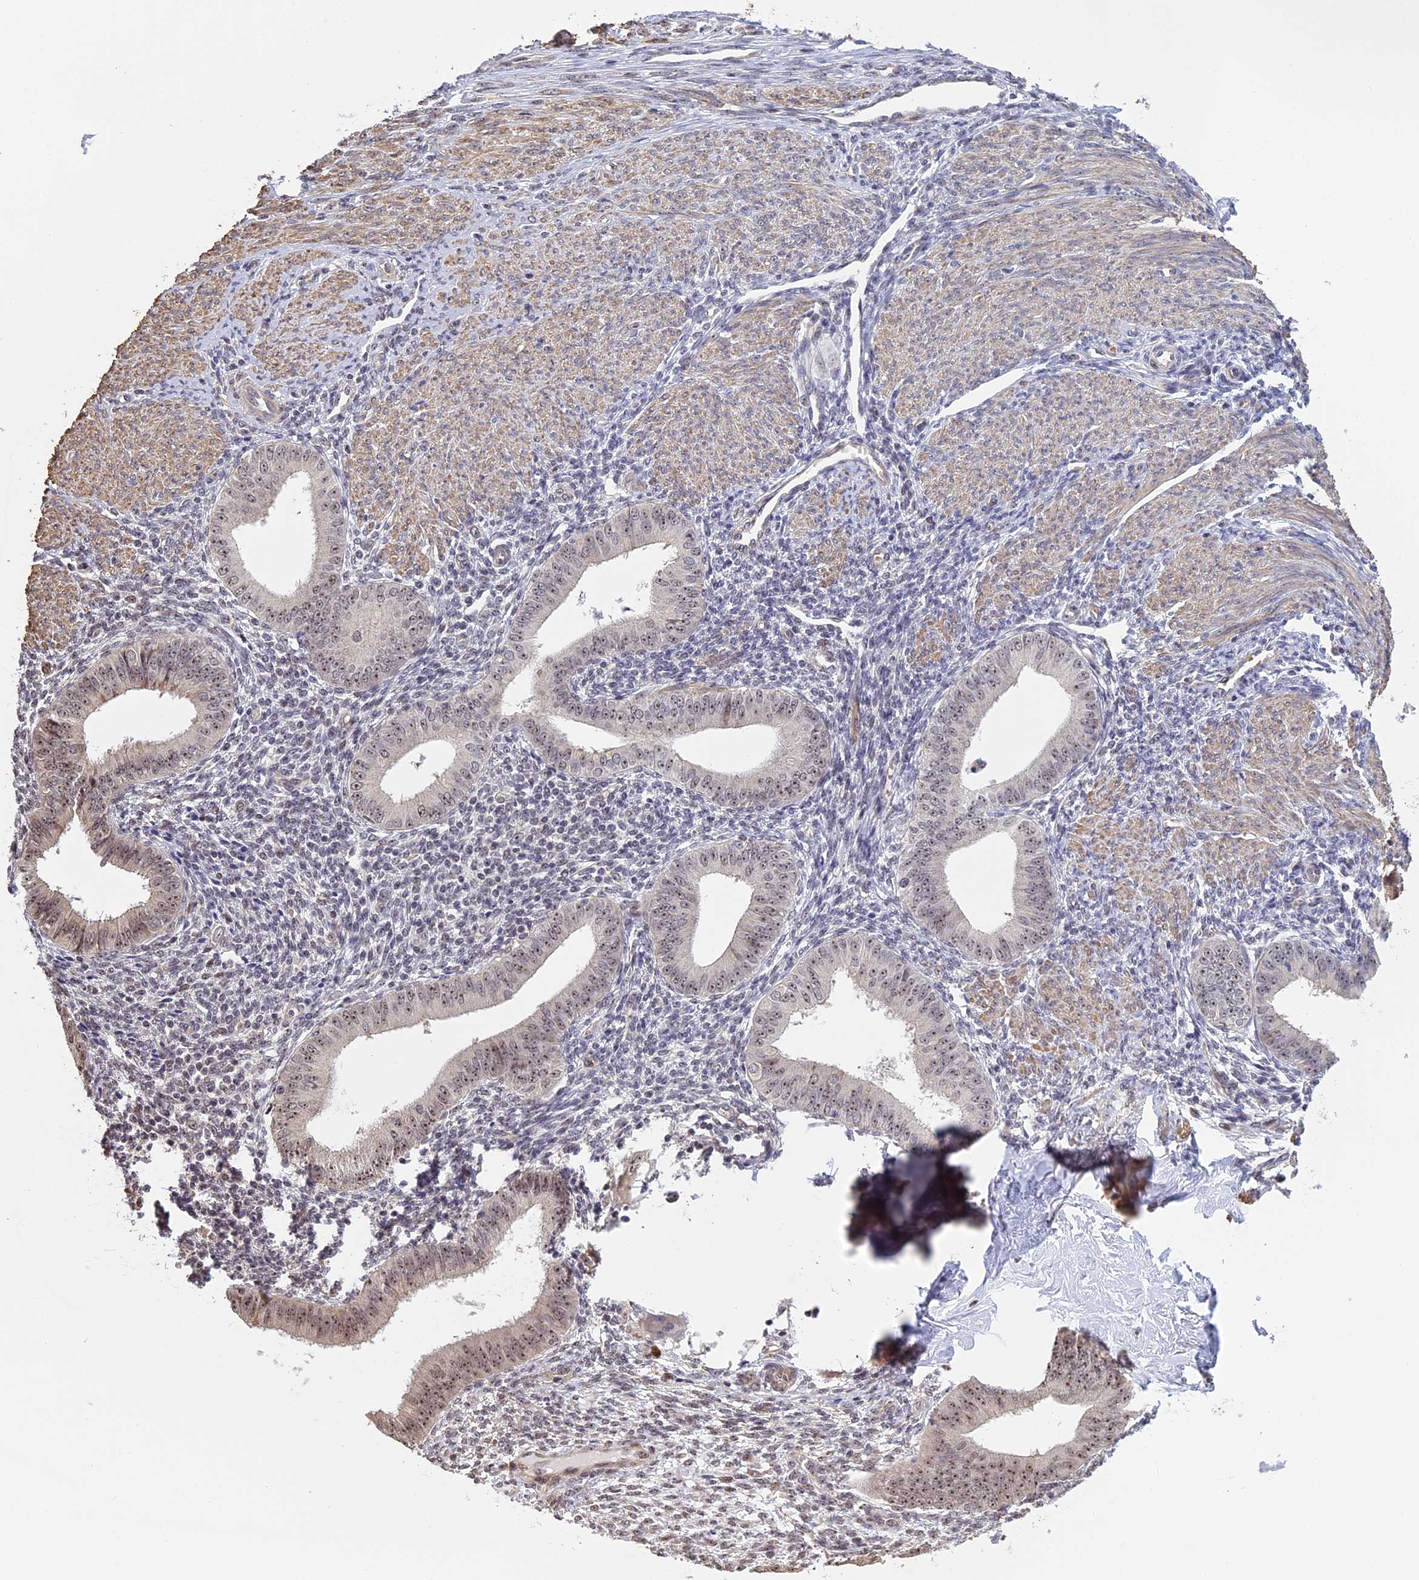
{"staining": {"intensity": "weak", "quantity": "<25%", "location": "cytoplasmic/membranous"}, "tissue": "endometrium", "cell_type": "Cells in endometrial stroma", "image_type": "normal", "snomed": [{"axis": "morphology", "description": "Normal tissue, NOS"}, {"axis": "topography", "description": "Uterus"}, {"axis": "topography", "description": "Endometrium"}], "caption": "This is an IHC micrograph of unremarkable human endometrium. There is no staining in cells in endometrial stroma.", "gene": "MGA", "patient": {"sex": "female", "age": 48}}